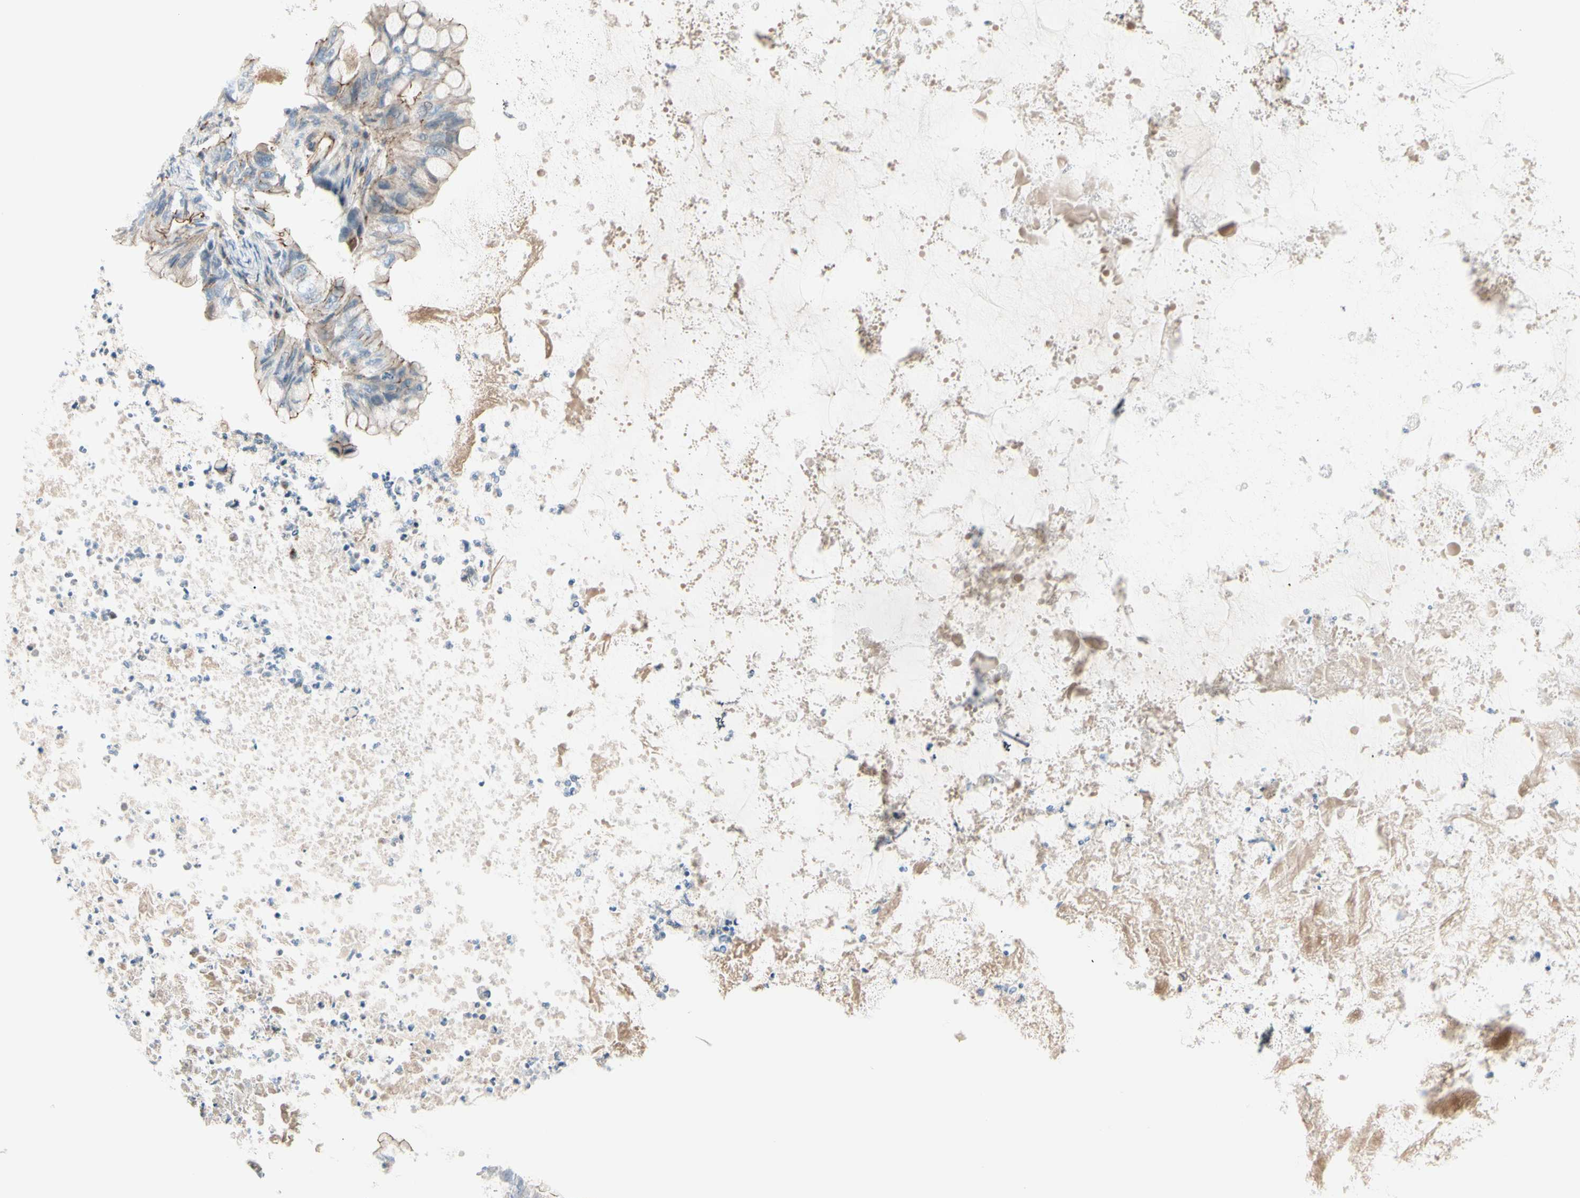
{"staining": {"intensity": "weak", "quantity": "25%-75%", "location": "cytoplasmic/membranous"}, "tissue": "ovarian cancer", "cell_type": "Tumor cells", "image_type": "cancer", "snomed": [{"axis": "morphology", "description": "Cystadenocarcinoma, mucinous, NOS"}, {"axis": "topography", "description": "Ovary"}], "caption": "This photomicrograph exhibits immunohistochemistry (IHC) staining of human mucinous cystadenocarcinoma (ovarian), with low weak cytoplasmic/membranous staining in approximately 25%-75% of tumor cells.", "gene": "TJP1", "patient": {"sex": "female", "age": 80}}